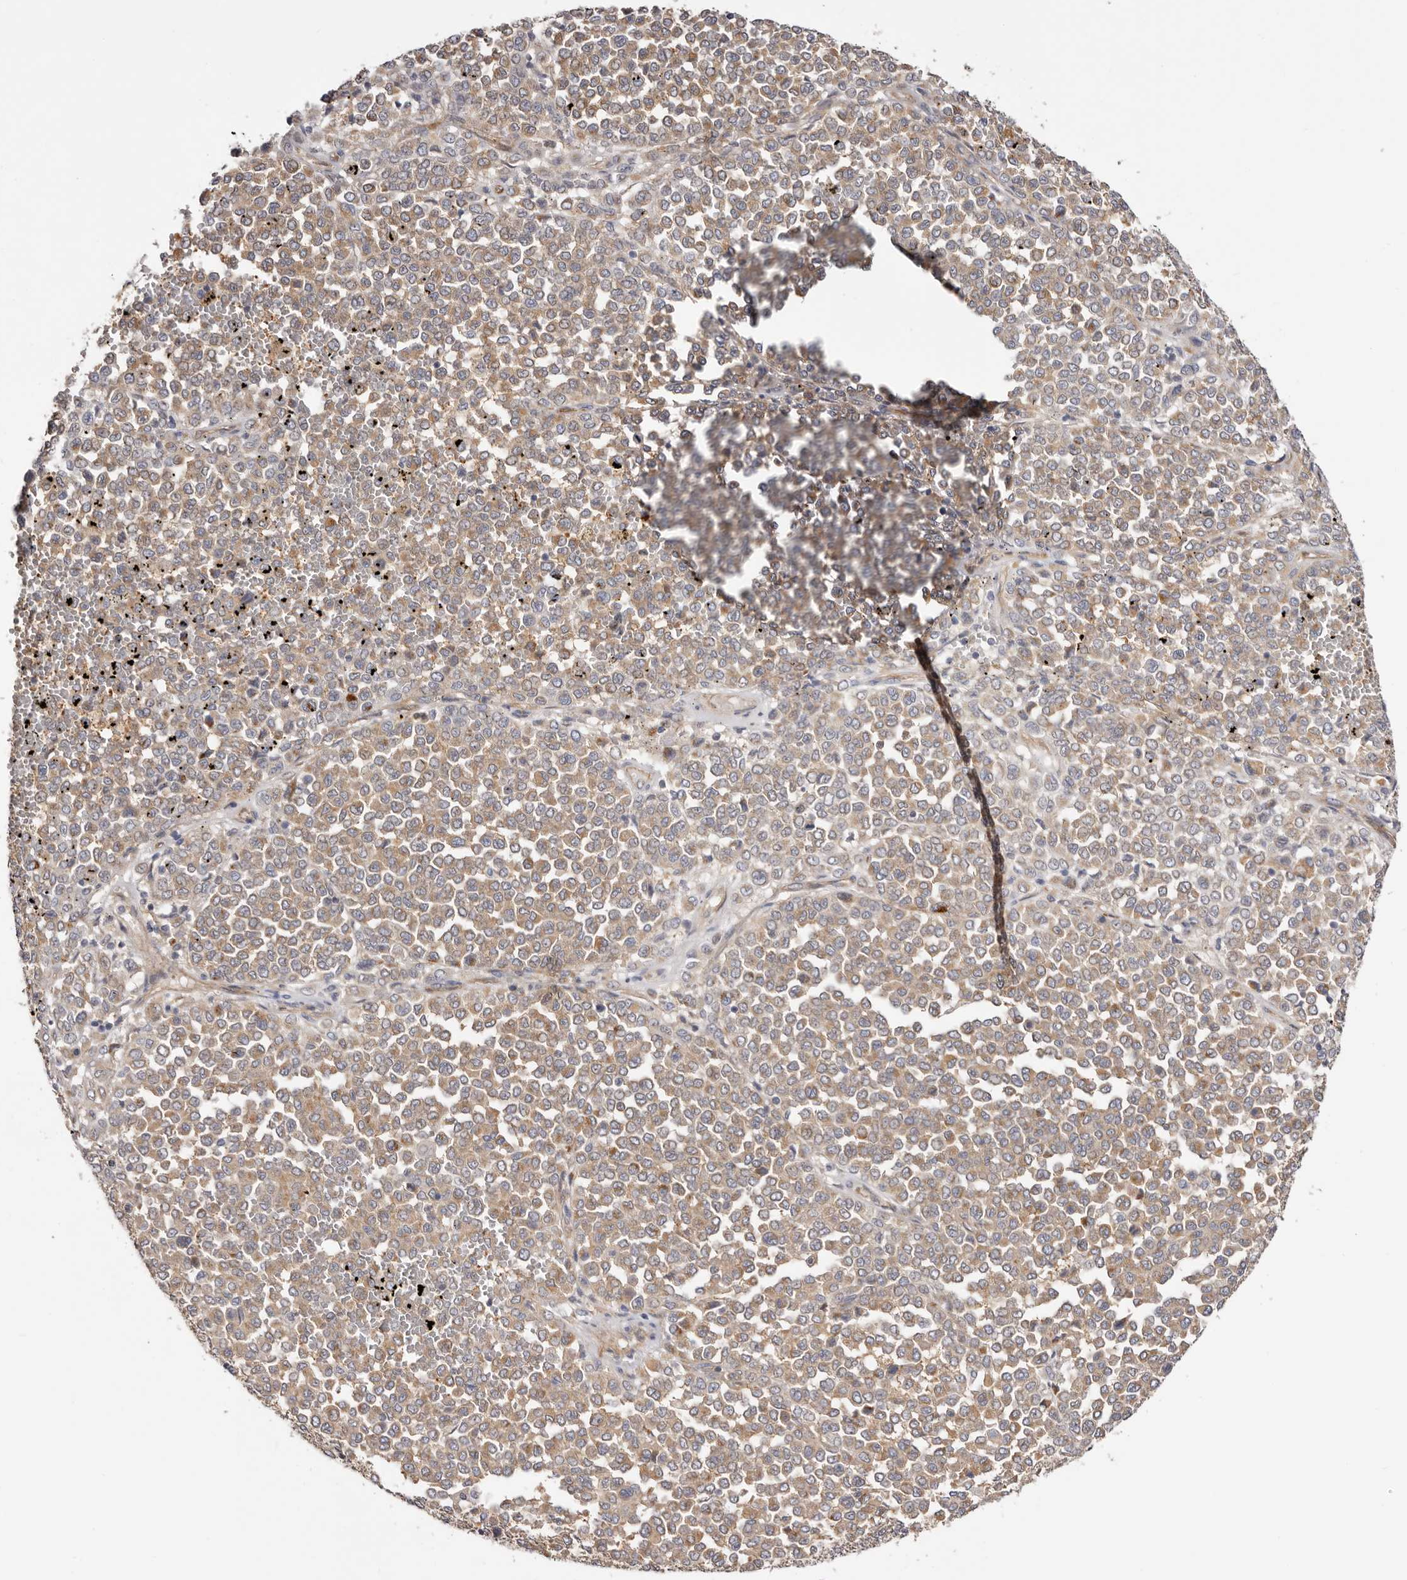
{"staining": {"intensity": "weak", "quantity": ">75%", "location": "cytoplasmic/membranous"}, "tissue": "melanoma", "cell_type": "Tumor cells", "image_type": "cancer", "snomed": [{"axis": "morphology", "description": "Malignant melanoma, Metastatic site"}, {"axis": "topography", "description": "Pancreas"}], "caption": "Tumor cells display low levels of weak cytoplasmic/membranous expression in approximately >75% of cells in melanoma.", "gene": "PANK4", "patient": {"sex": "female", "age": 30}}